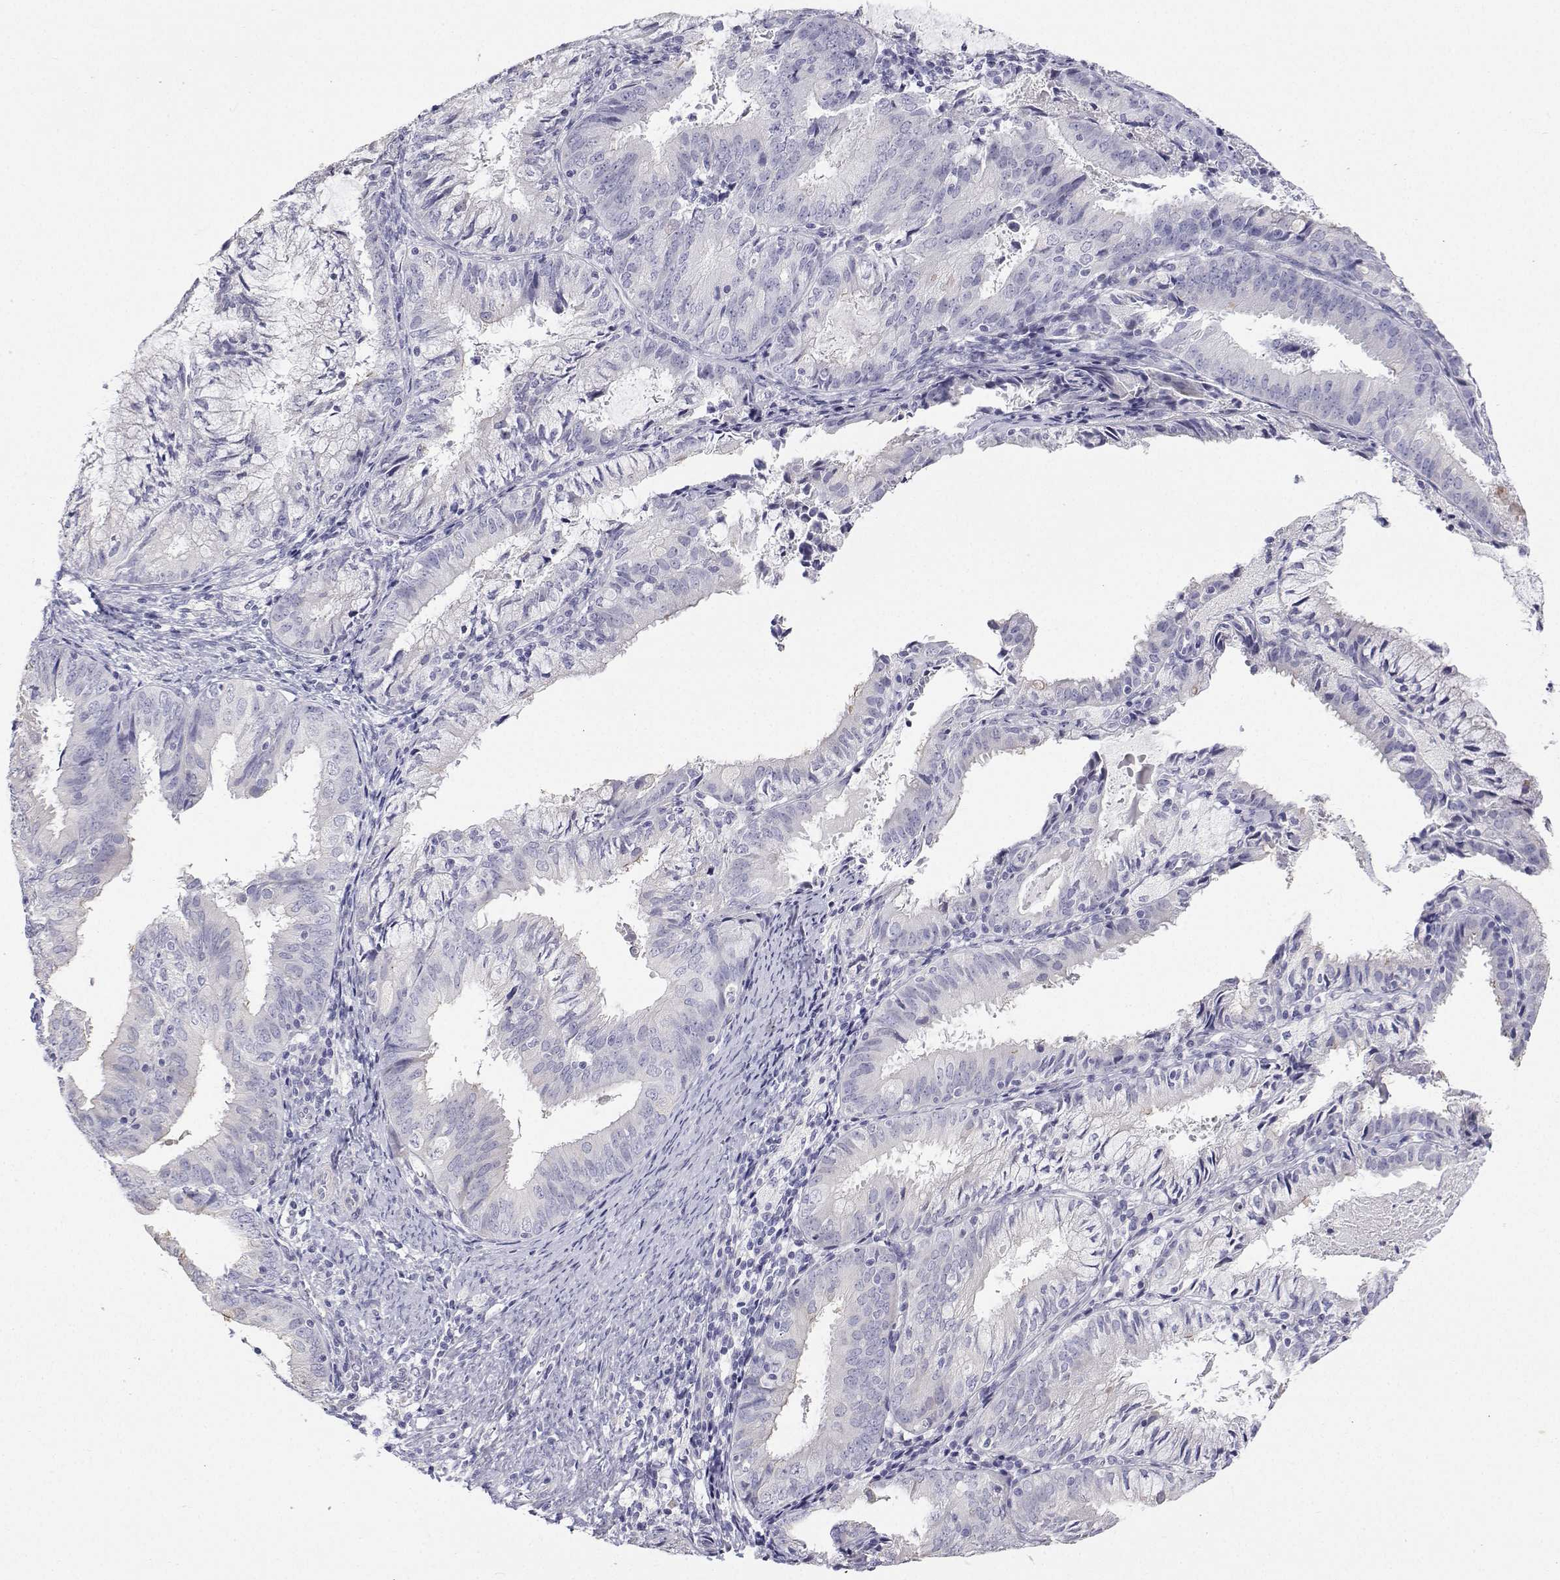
{"staining": {"intensity": "negative", "quantity": "none", "location": "none"}, "tissue": "endometrial cancer", "cell_type": "Tumor cells", "image_type": "cancer", "snomed": [{"axis": "morphology", "description": "Adenocarcinoma, NOS"}, {"axis": "topography", "description": "Endometrium"}], "caption": "The image shows no significant expression in tumor cells of adenocarcinoma (endometrial).", "gene": "ANKRD65", "patient": {"sex": "female", "age": 57}}